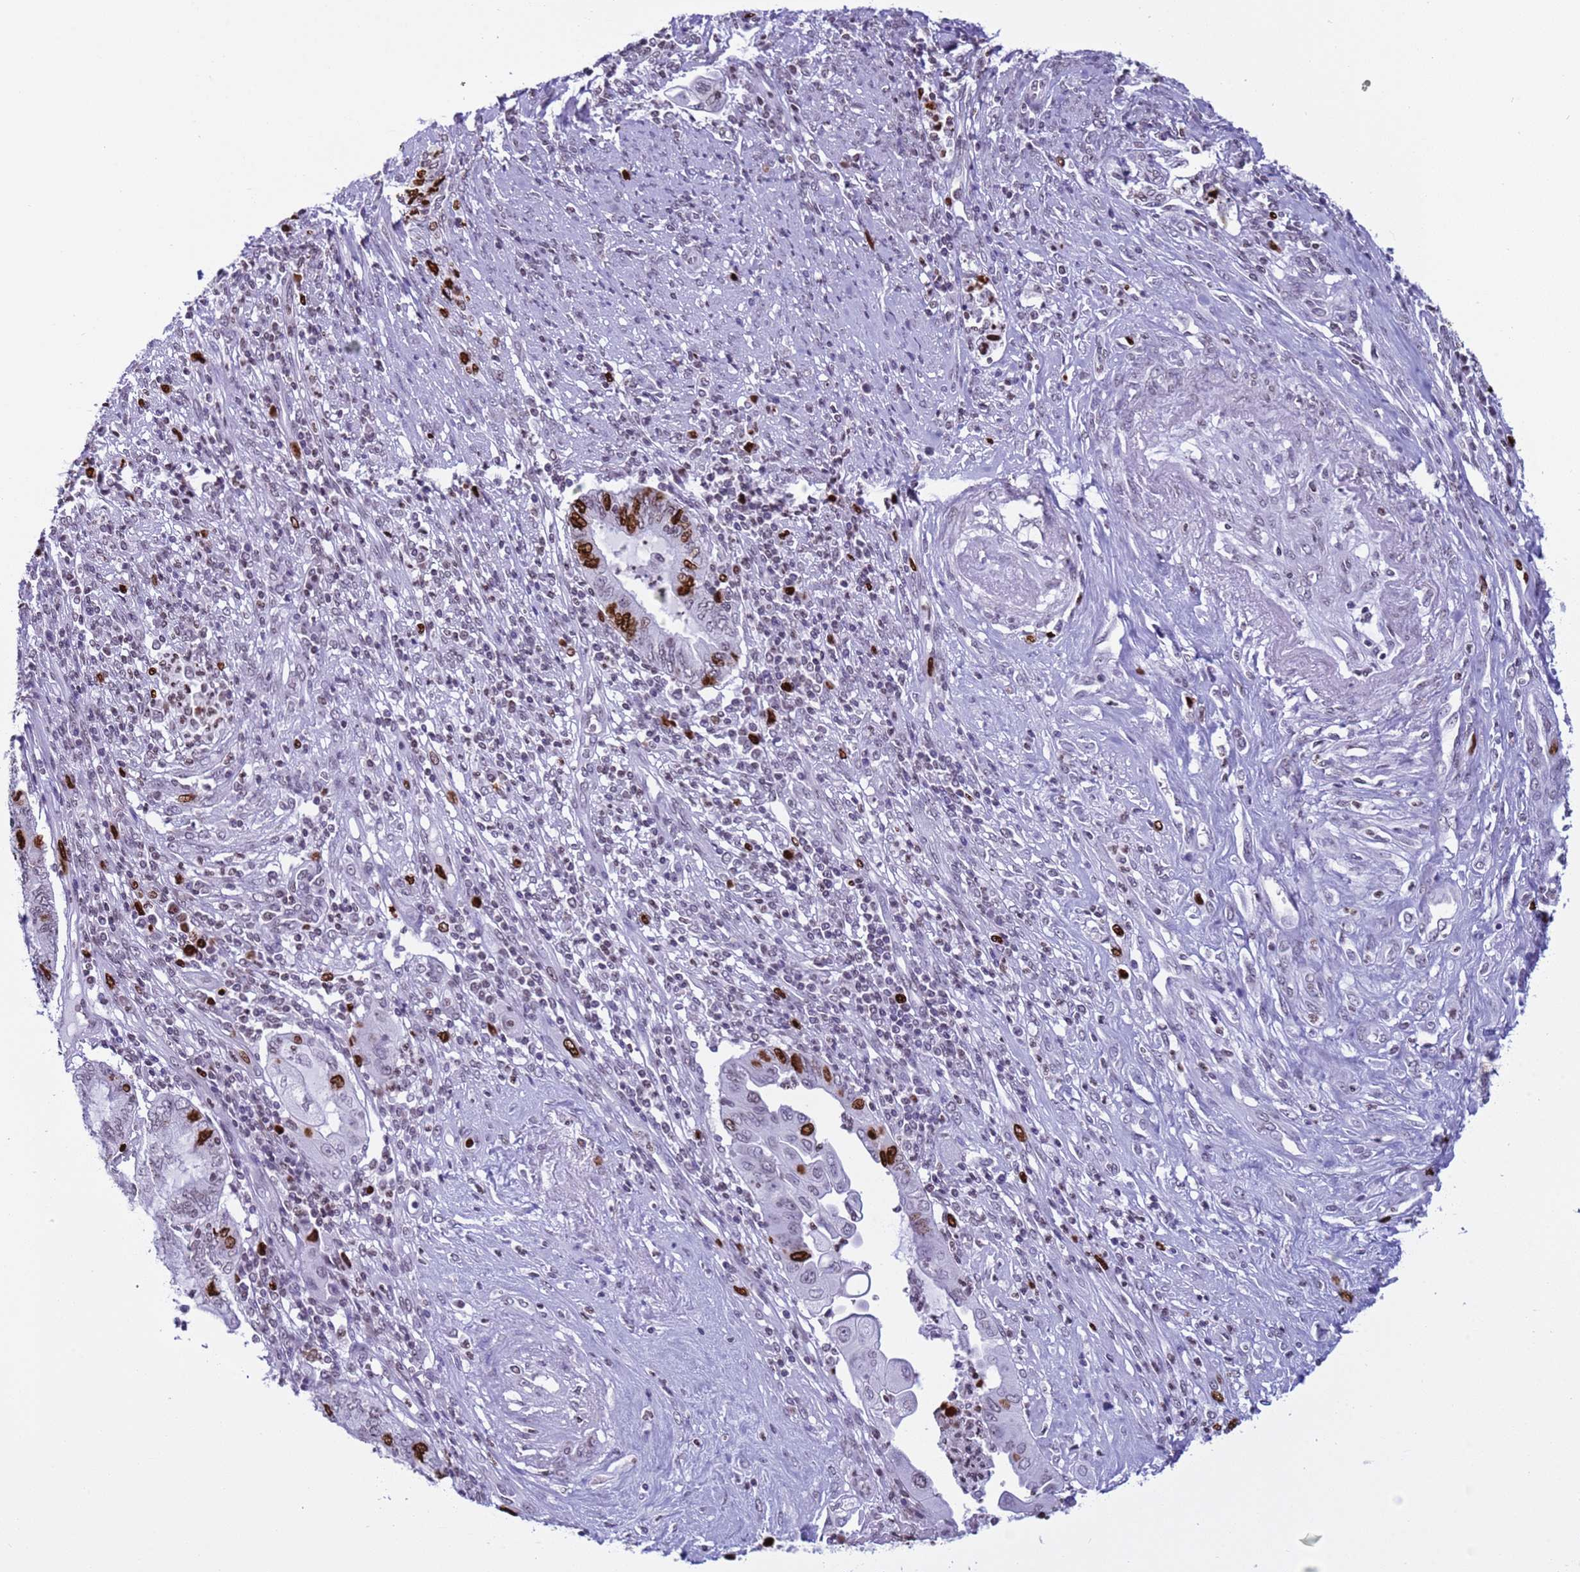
{"staining": {"intensity": "strong", "quantity": "<25%", "location": "nuclear"}, "tissue": "endometrial cancer", "cell_type": "Tumor cells", "image_type": "cancer", "snomed": [{"axis": "morphology", "description": "Adenocarcinoma, NOS"}, {"axis": "topography", "description": "Uterus"}, {"axis": "topography", "description": "Endometrium"}], "caption": "Adenocarcinoma (endometrial) stained with immunohistochemistry displays strong nuclear staining in approximately <25% of tumor cells.", "gene": "H4C8", "patient": {"sex": "female", "age": 70}}